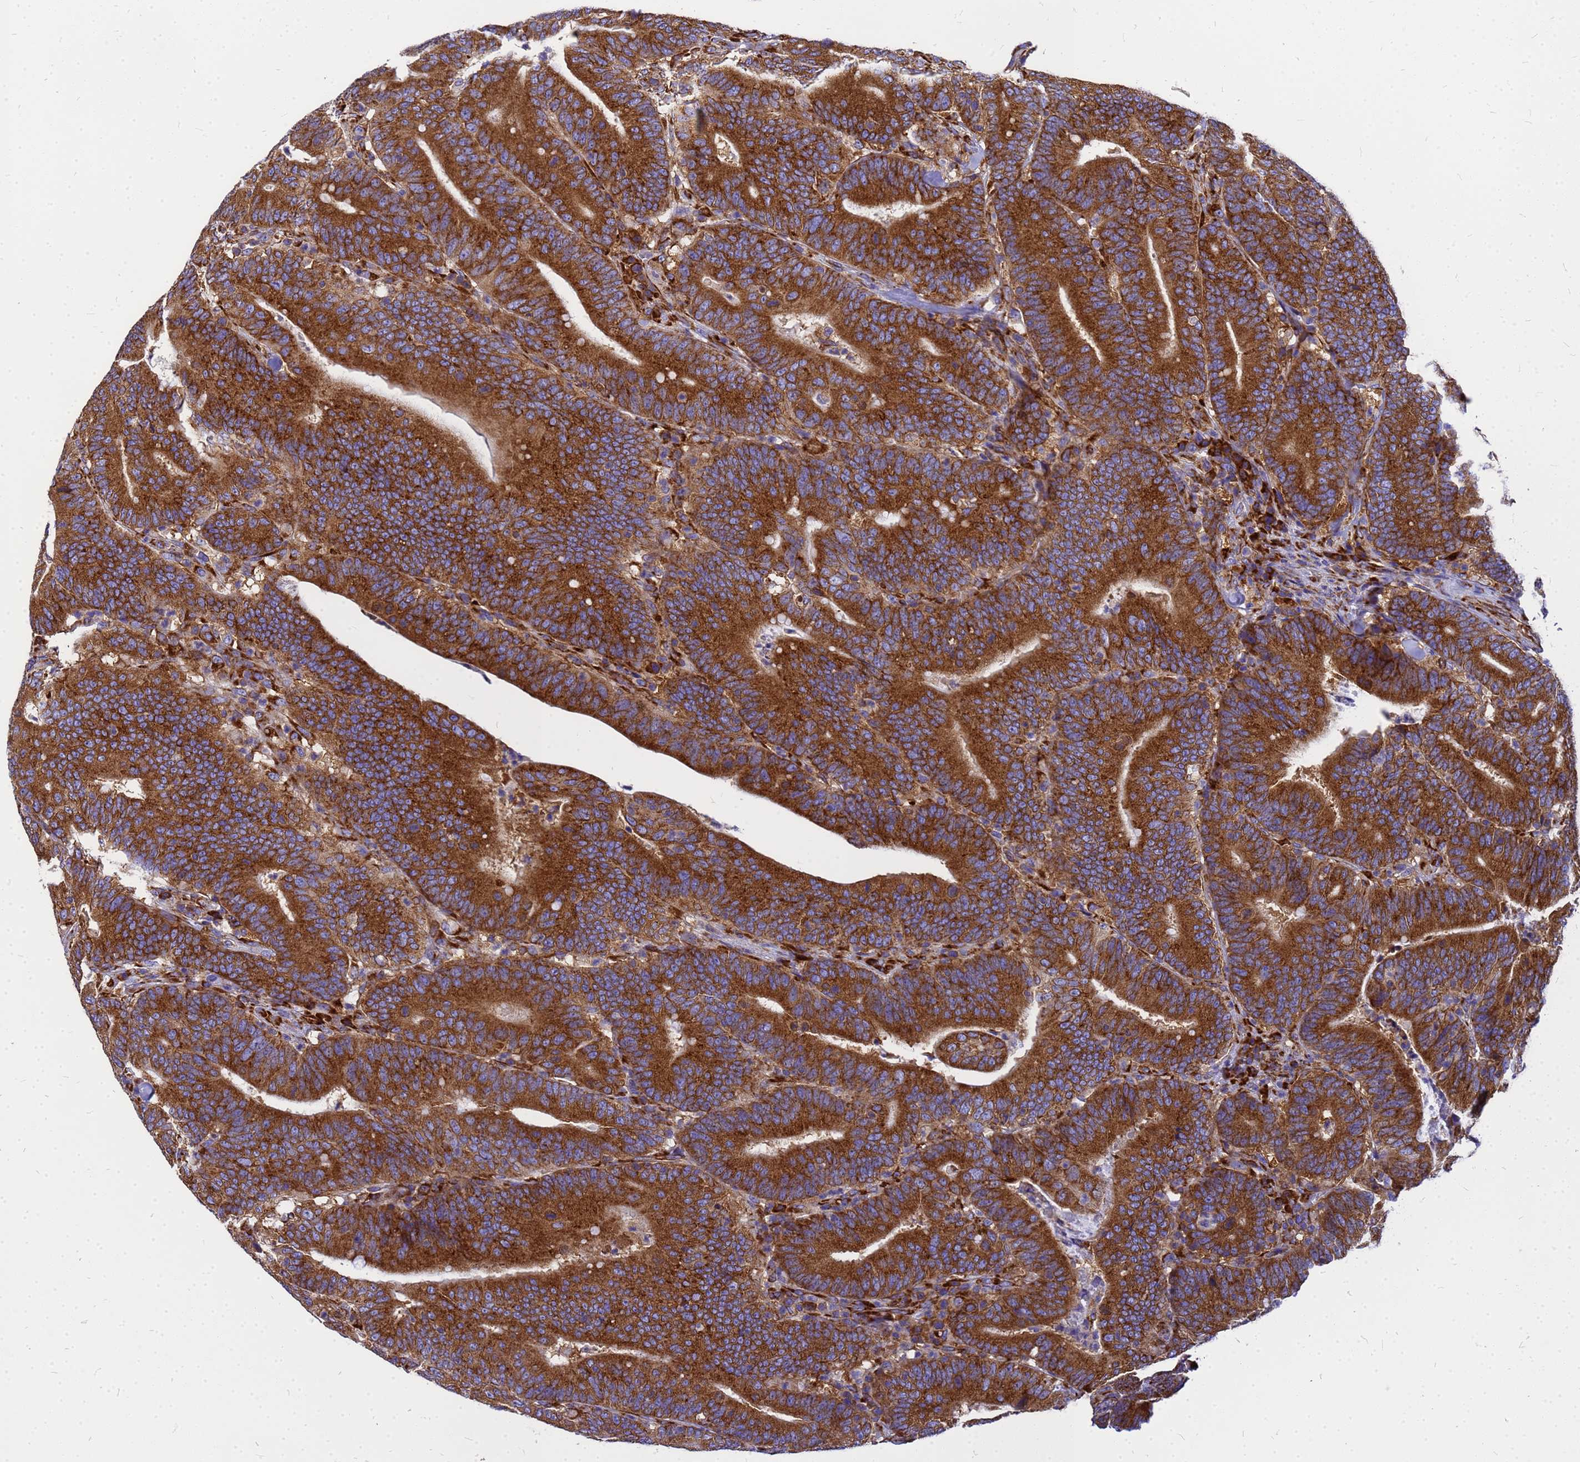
{"staining": {"intensity": "strong", "quantity": ">75%", "location": "cytoplasmic/membranous"}, "tissue": "colorectal cancer", "cell_type": "Tumor cells", "image_type": "cancer", "snomed": [{"axis": "morphology", "description": "Adenocarcinoma, NOS"}, {"axis": "topography", "description": "Colon"}], "caption": "Adenocarcinoma (colorectal) tissue demonstrates strong cytoplasmic/membranous staining in about >75% of tumor cells, visualized by immunohistochemistry.", "gene": "EEF1D", "patient": {"sex": "female", "age": 66}}